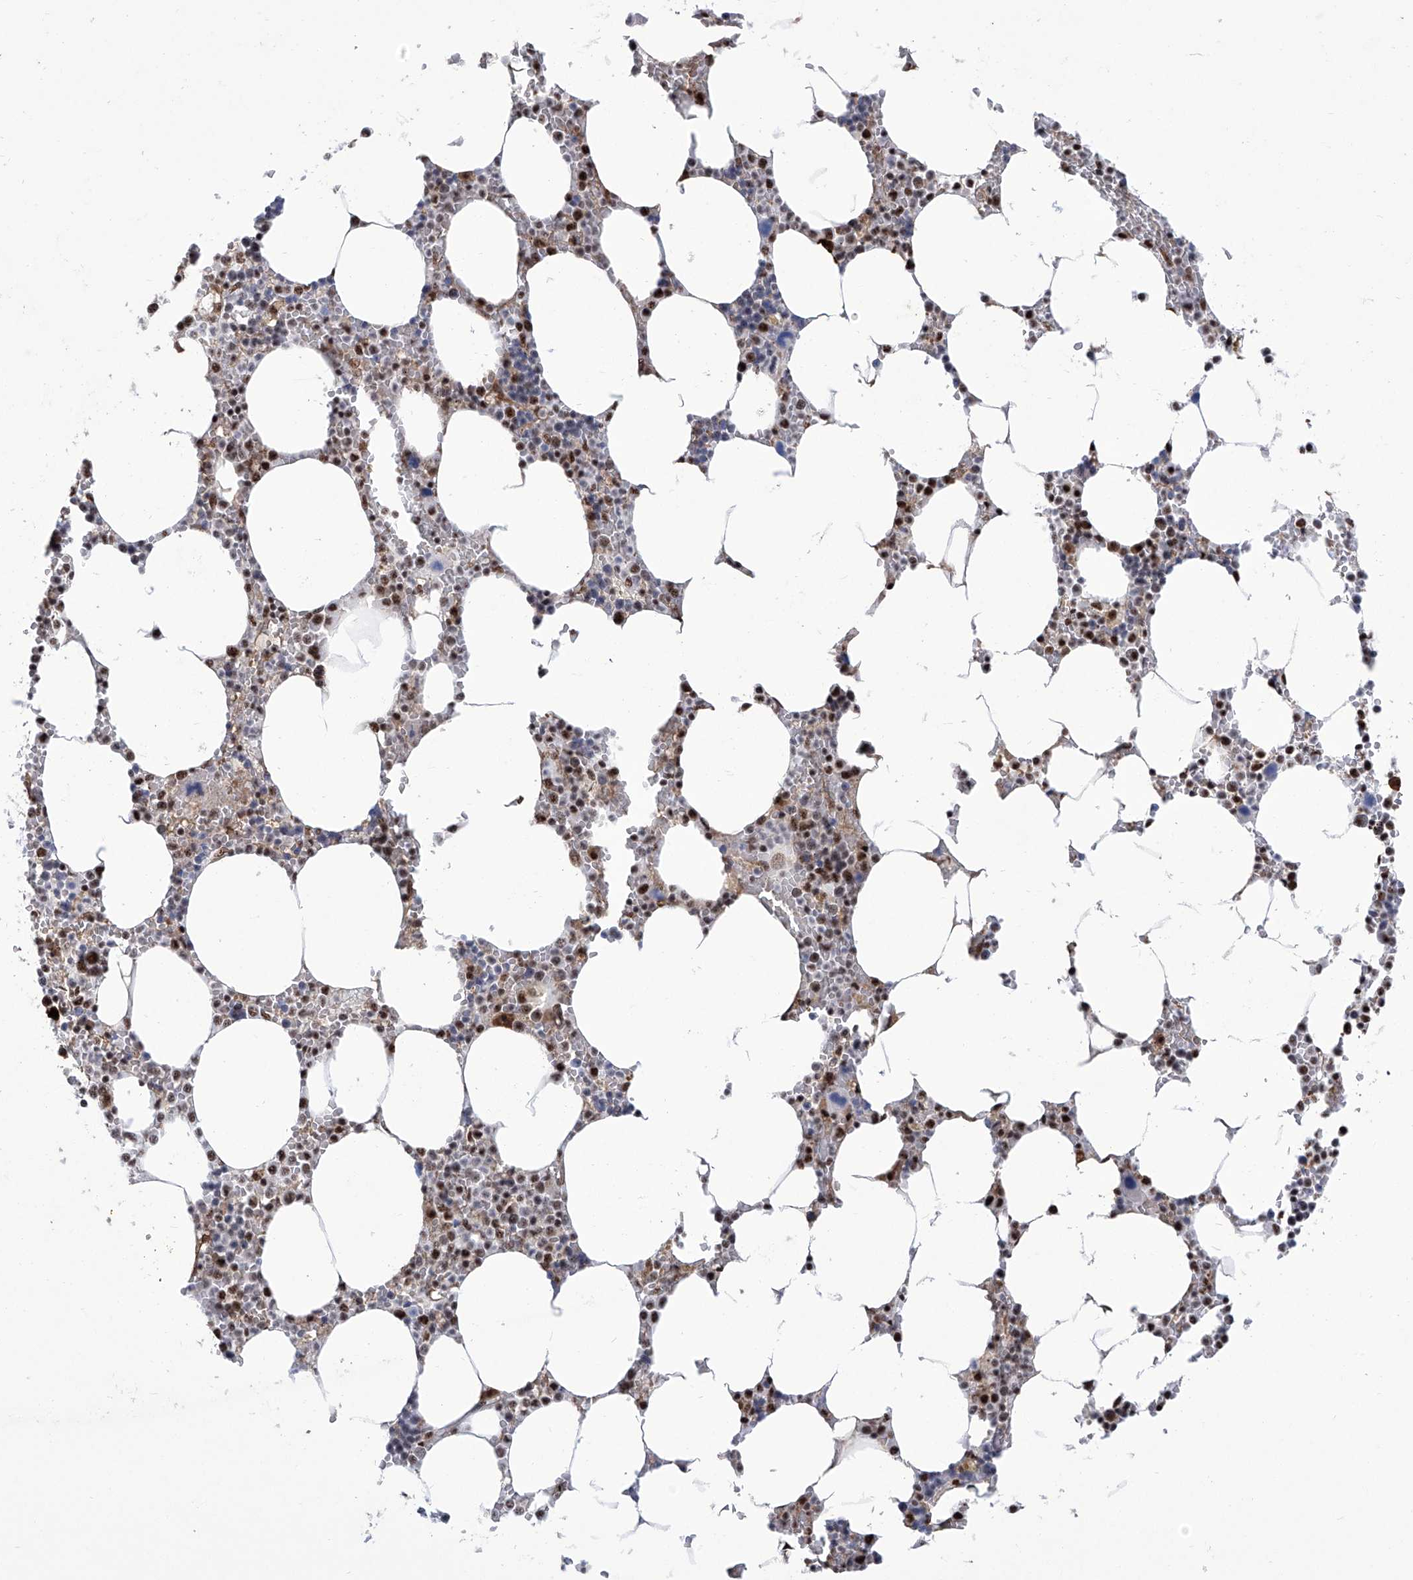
{"staining": {"intensity": "strong", "quantity": "25%-75%", "location": "nuclear"}, "tissue": "bone marrow", "cell_type": "Hematopoietic cells", "image_type": "normal", "snomed": [{"axis": "morphology", "description": "Normal tissue, NOS"}, {"axis": "topography", "description": "Bone marrow"}], "caption": "The photomicrograph exhibits a brown stain indicating the presence of a protein in the nuclear of hematopoietic cells in bone marrow. (DAB = brown stain, brightfield microscopy at high magnification).", "gene": "FBXL4", "patient": {"sex": "male", "age": 70}}